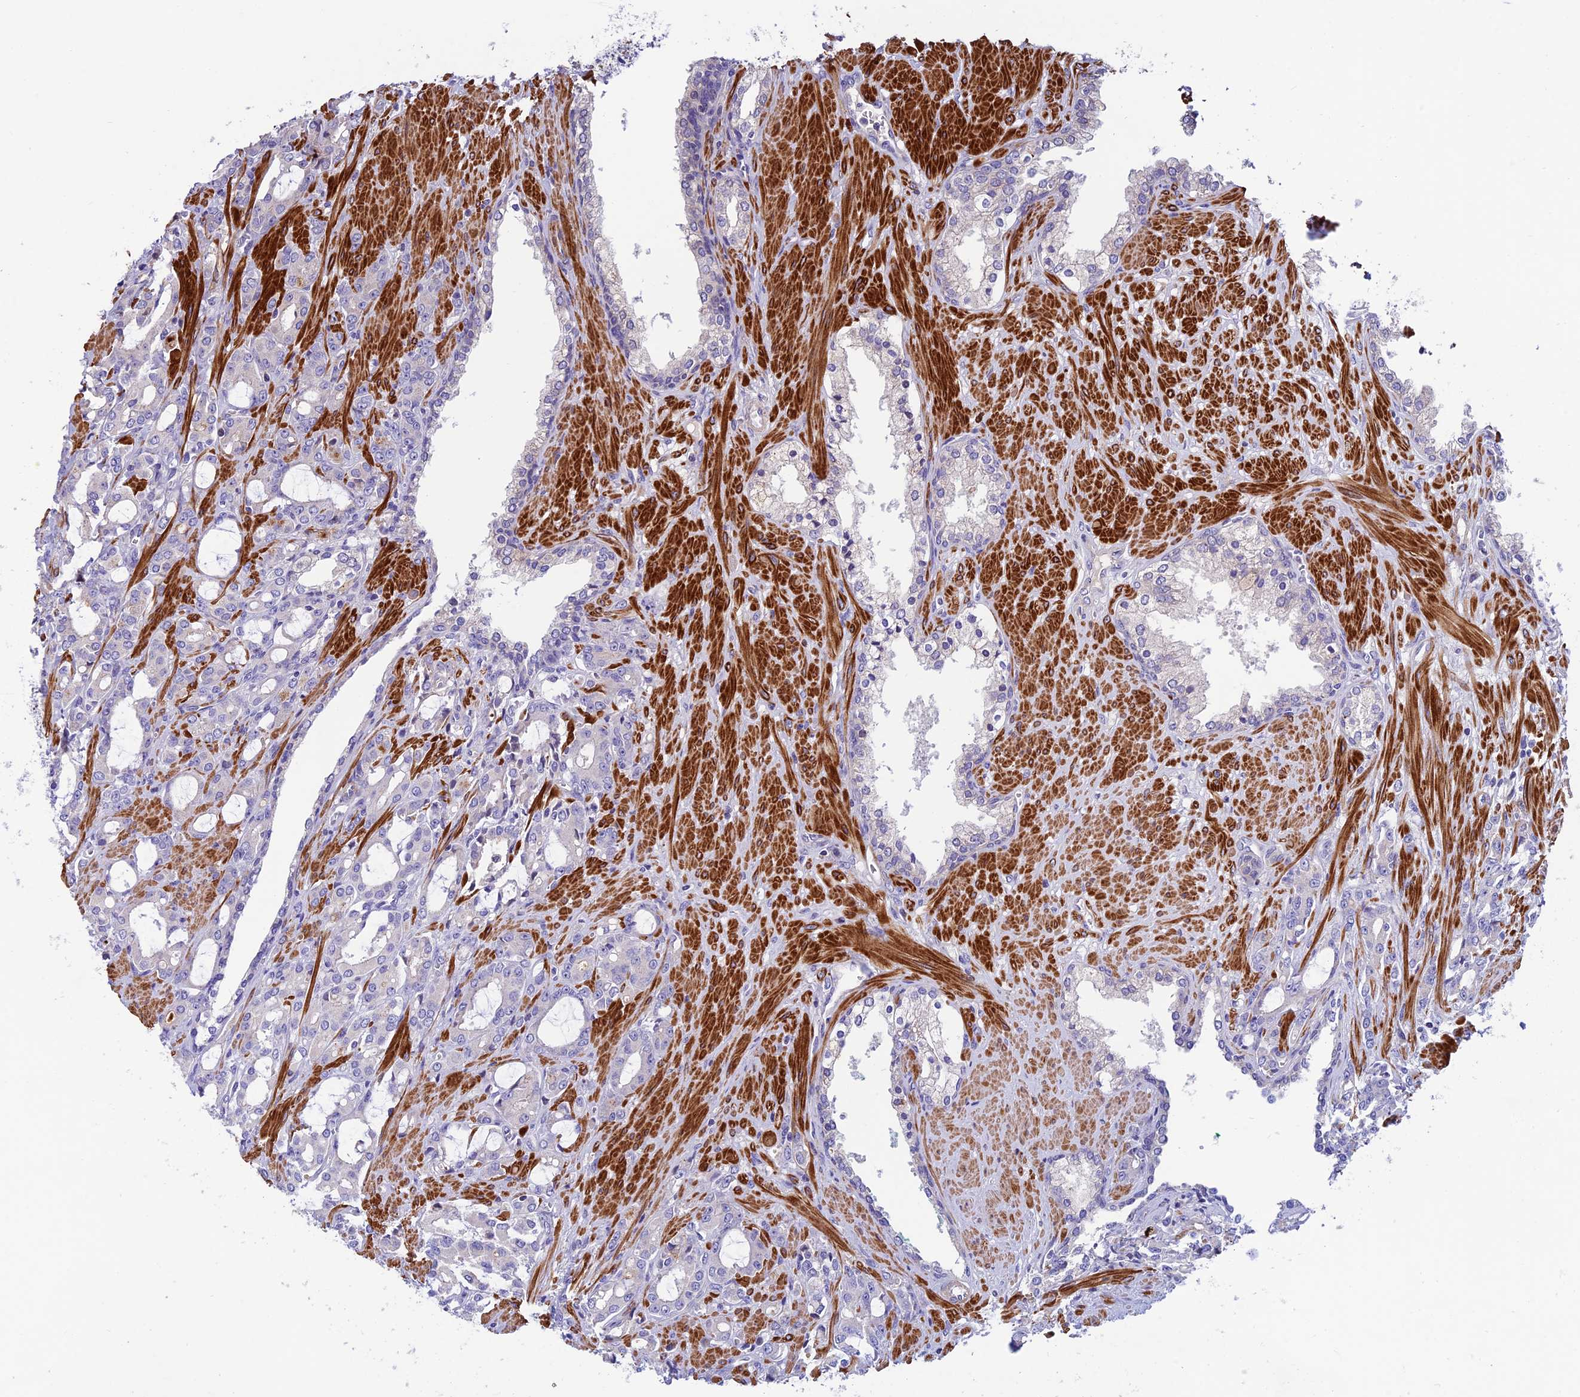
{"staining": {"intensity": "negative", "quantity": "none", "location": "none"}, "tissue": "prostate cancer", "cell_type": "Tumor cells", "image_type": "cancer", "snomed": [{"axis": "morphology", "description": "Adenocarcinoma, High grade"}, {"axis": "topography", "description": "Prostate"}], "caption": "A photomicrograph of prostate cancer stained for a protein shows no brown staining in tumor cells.", "gene": "FAM178B", "patient": {"sex": "male", "age": 72}}